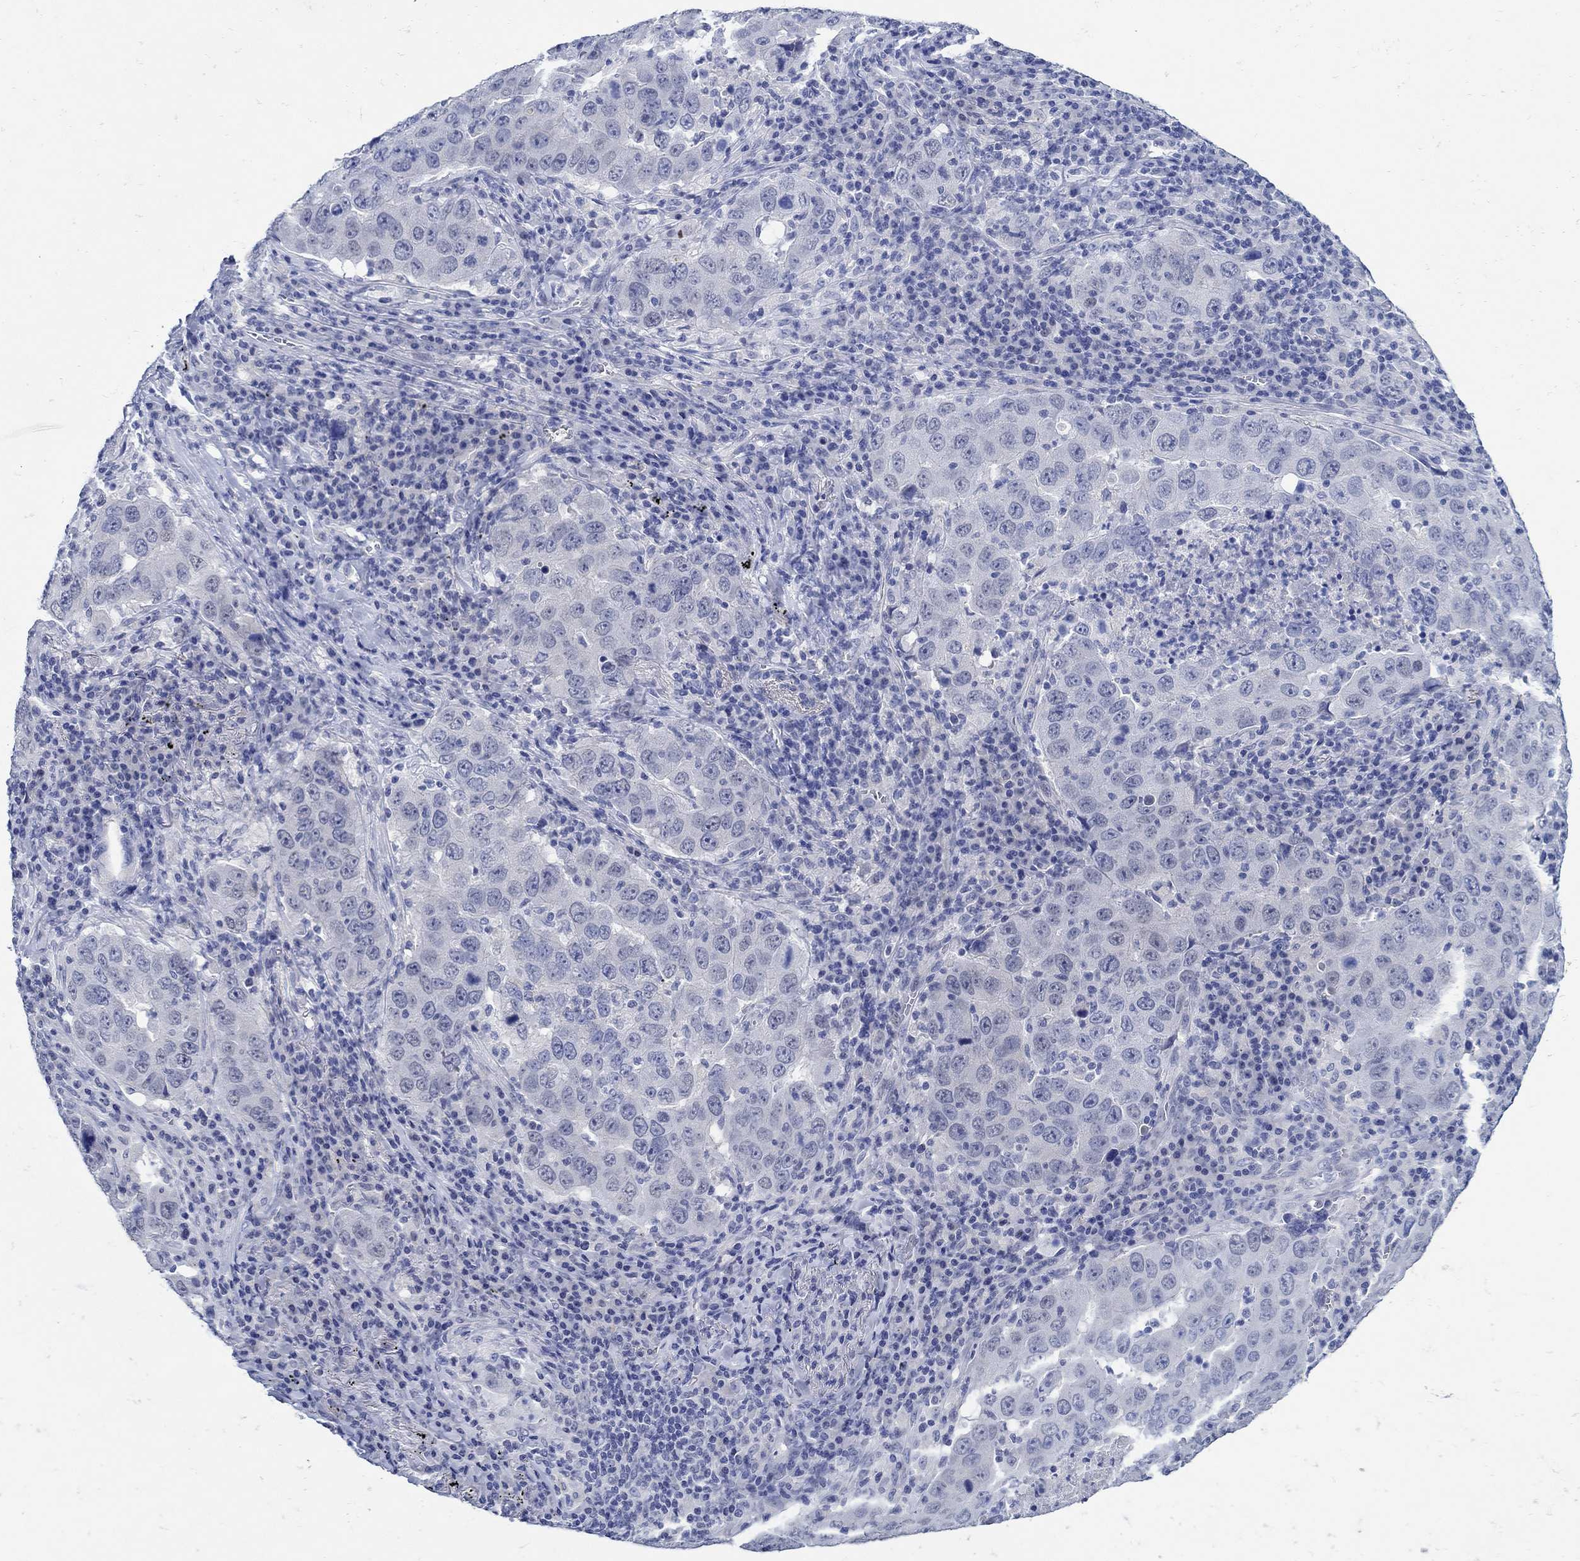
{"staining": {"intensity": "negative", "quantity": "none", "location": "none"}, "tissue": "lung cancer", "cell_type": "Tumor cells", "image_type": "cancer", "snomed": [{"axis": "morphology", "description": "Adenocarcinoma, NOS"}, {"axis": "topography", "description": "Lung"}], "caption": "Tumor cells show no significant protein staining in lung cancer (adenocarcinoma).", "gene": "NOS1", "patient": {"sex": "male", "age": 73}}